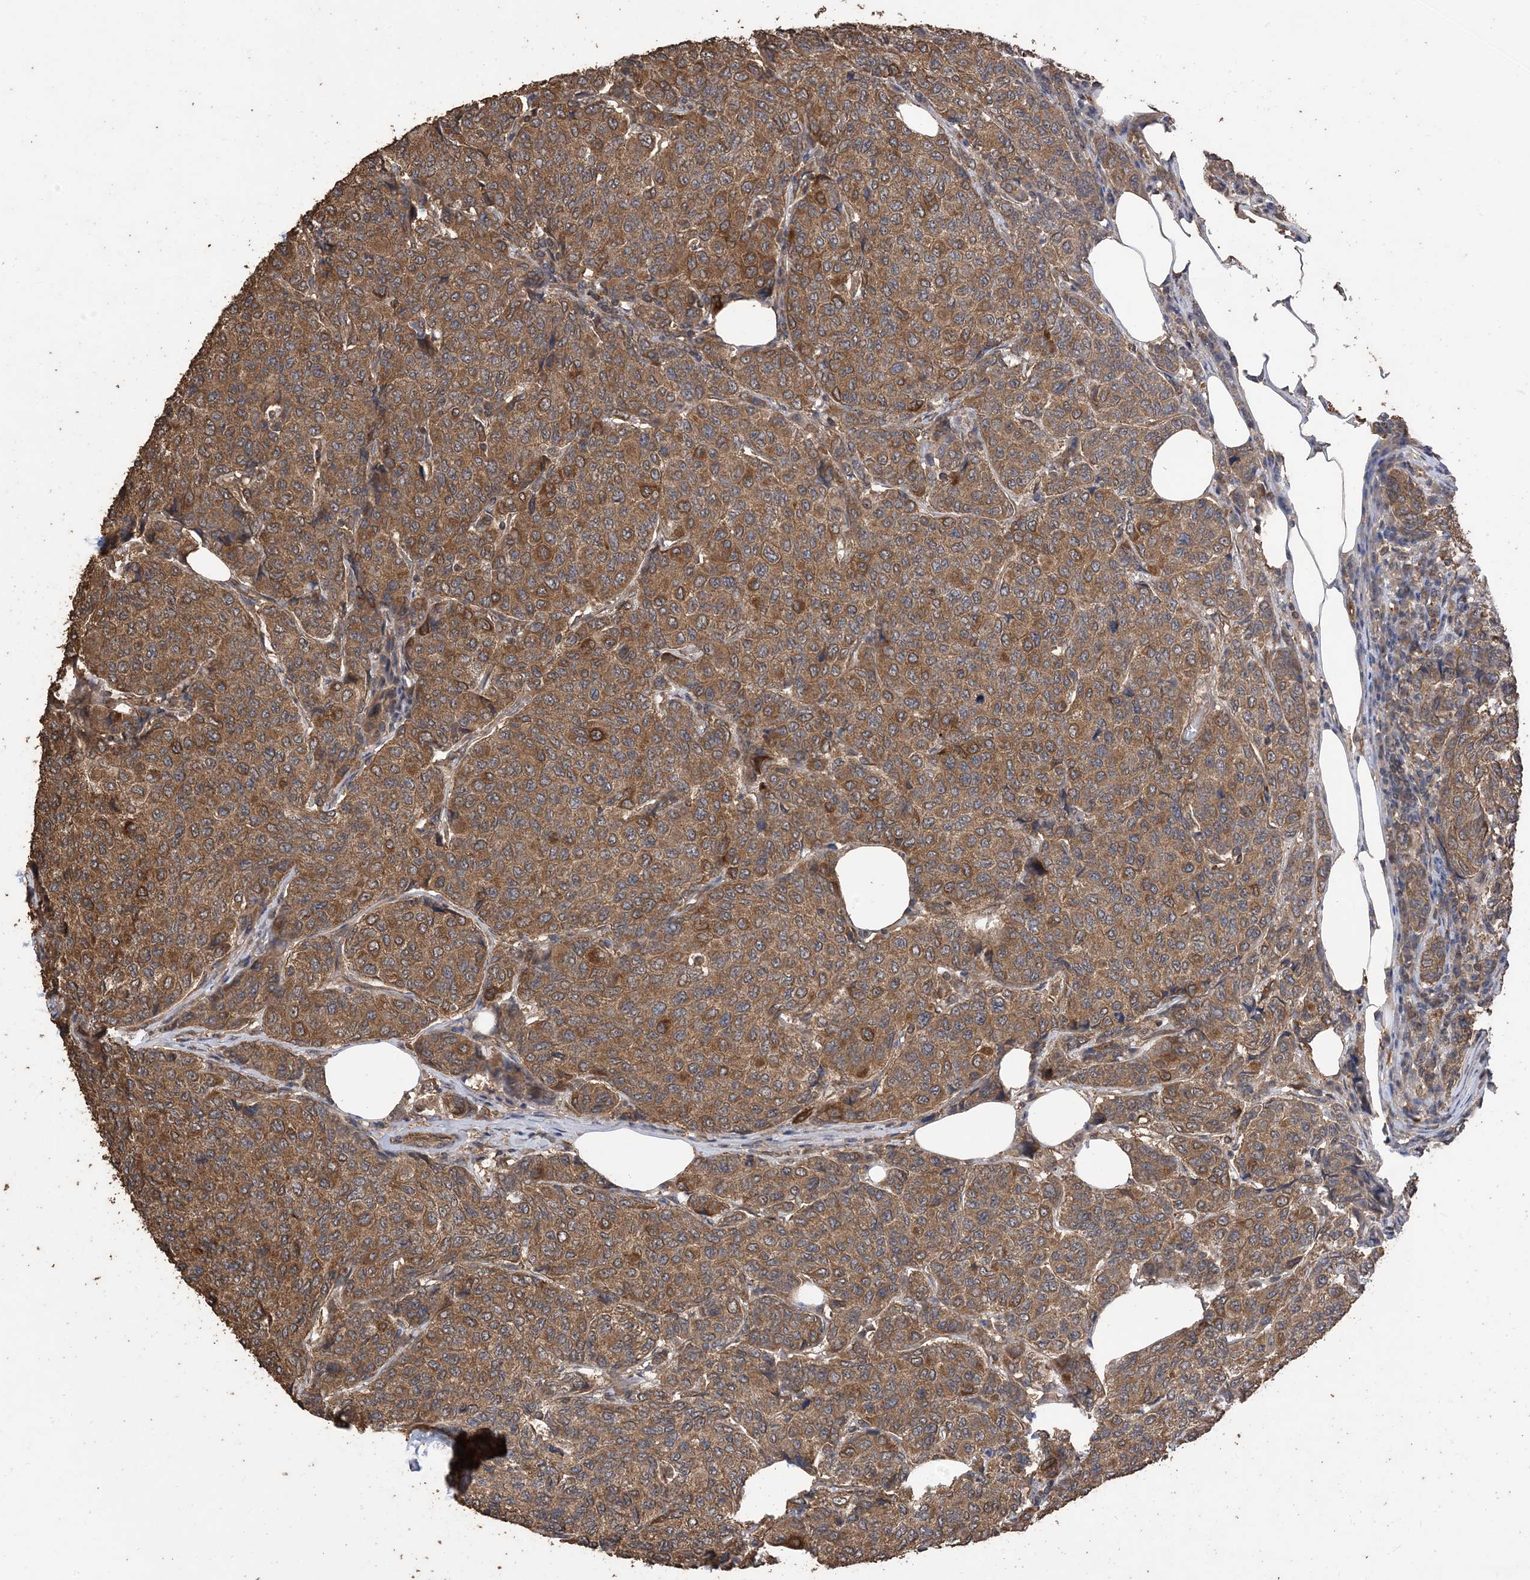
{"staining": {"intensity": "moderate", "quantity": ">75%", "location": "cytoplasmic/membranous"}, "tissue": "breast cancer", "cell_type": "Tumor cells", "image_type": "cancer", "snomed": [{"axis": "morphology", "description": "Duct carcinoma"}, {"axis": "topography", "description": "Breast"}], "caption": "This photomicrograph reveals breast cancer stained with IHC to label a protein in brown. The cytoplasmic/membranous of tumor cells show moderate positivity for the protein. Nuclei are counter-stained blue.", "gene": "ZKSCAN5", "patient": {"sex": "female", "age": 55}}